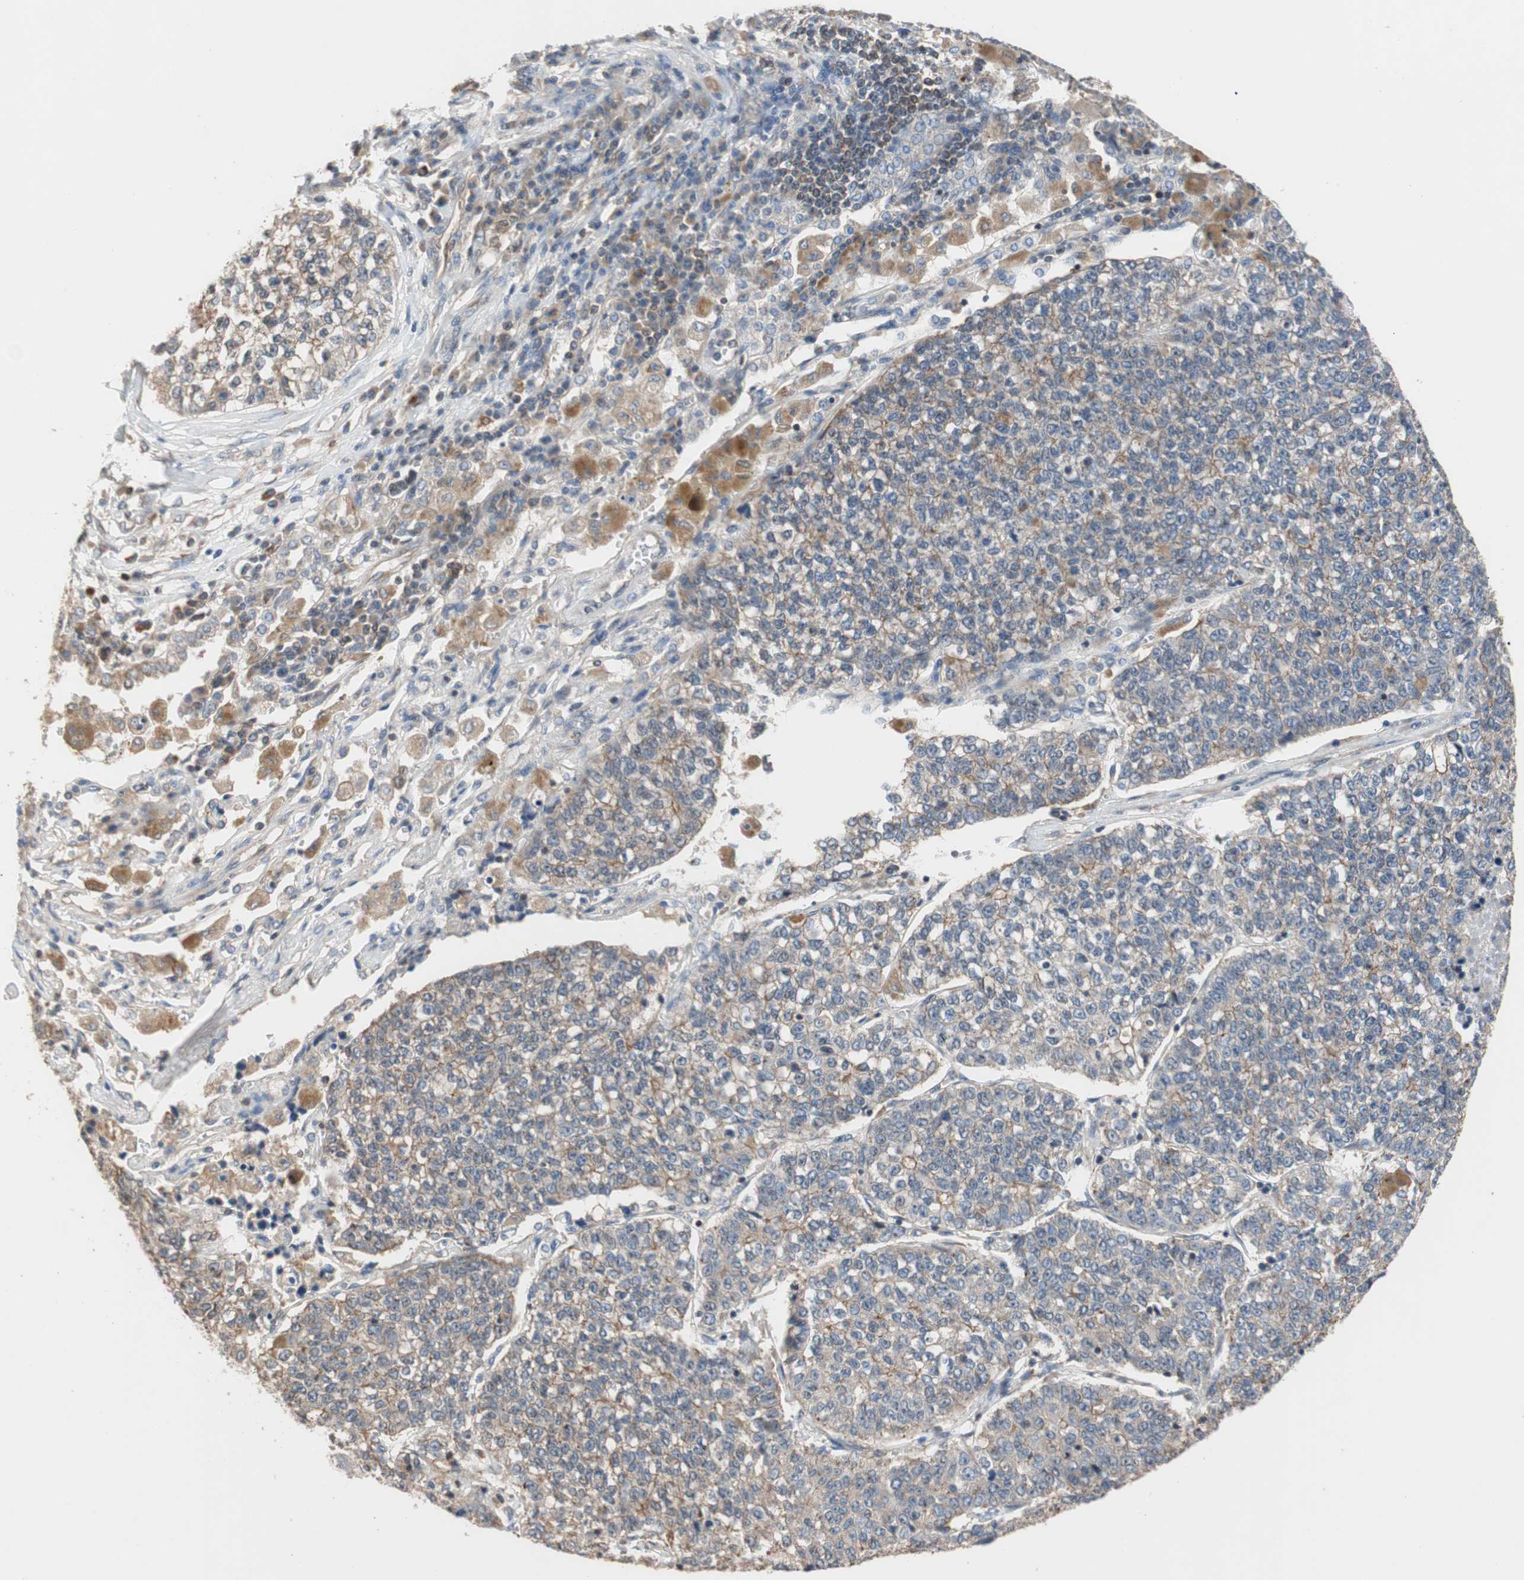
{"staining": {"intensity": "moderate", "quantity": "25%-75%", "location": "cytoplasmic/membranous"}, "tissue": "lung cancer", "cell_type": "Tumor cells", "image_type": "cancer", "snomed": [{"axis": "morphology", "description": "Adenocarcinoma, NOS"}, {"axis": "topography", "description": "Lung"}], "caption": "High-power microscopy captured an immunohistochemistry photomicrograph of lung adenocarcinoma, revealing moderate cytoplasmic/membranous staining in about 25%-75% of tumor cells.", "gene": "MAP4K2", "patient": {"sex": "male", "age": 49}}